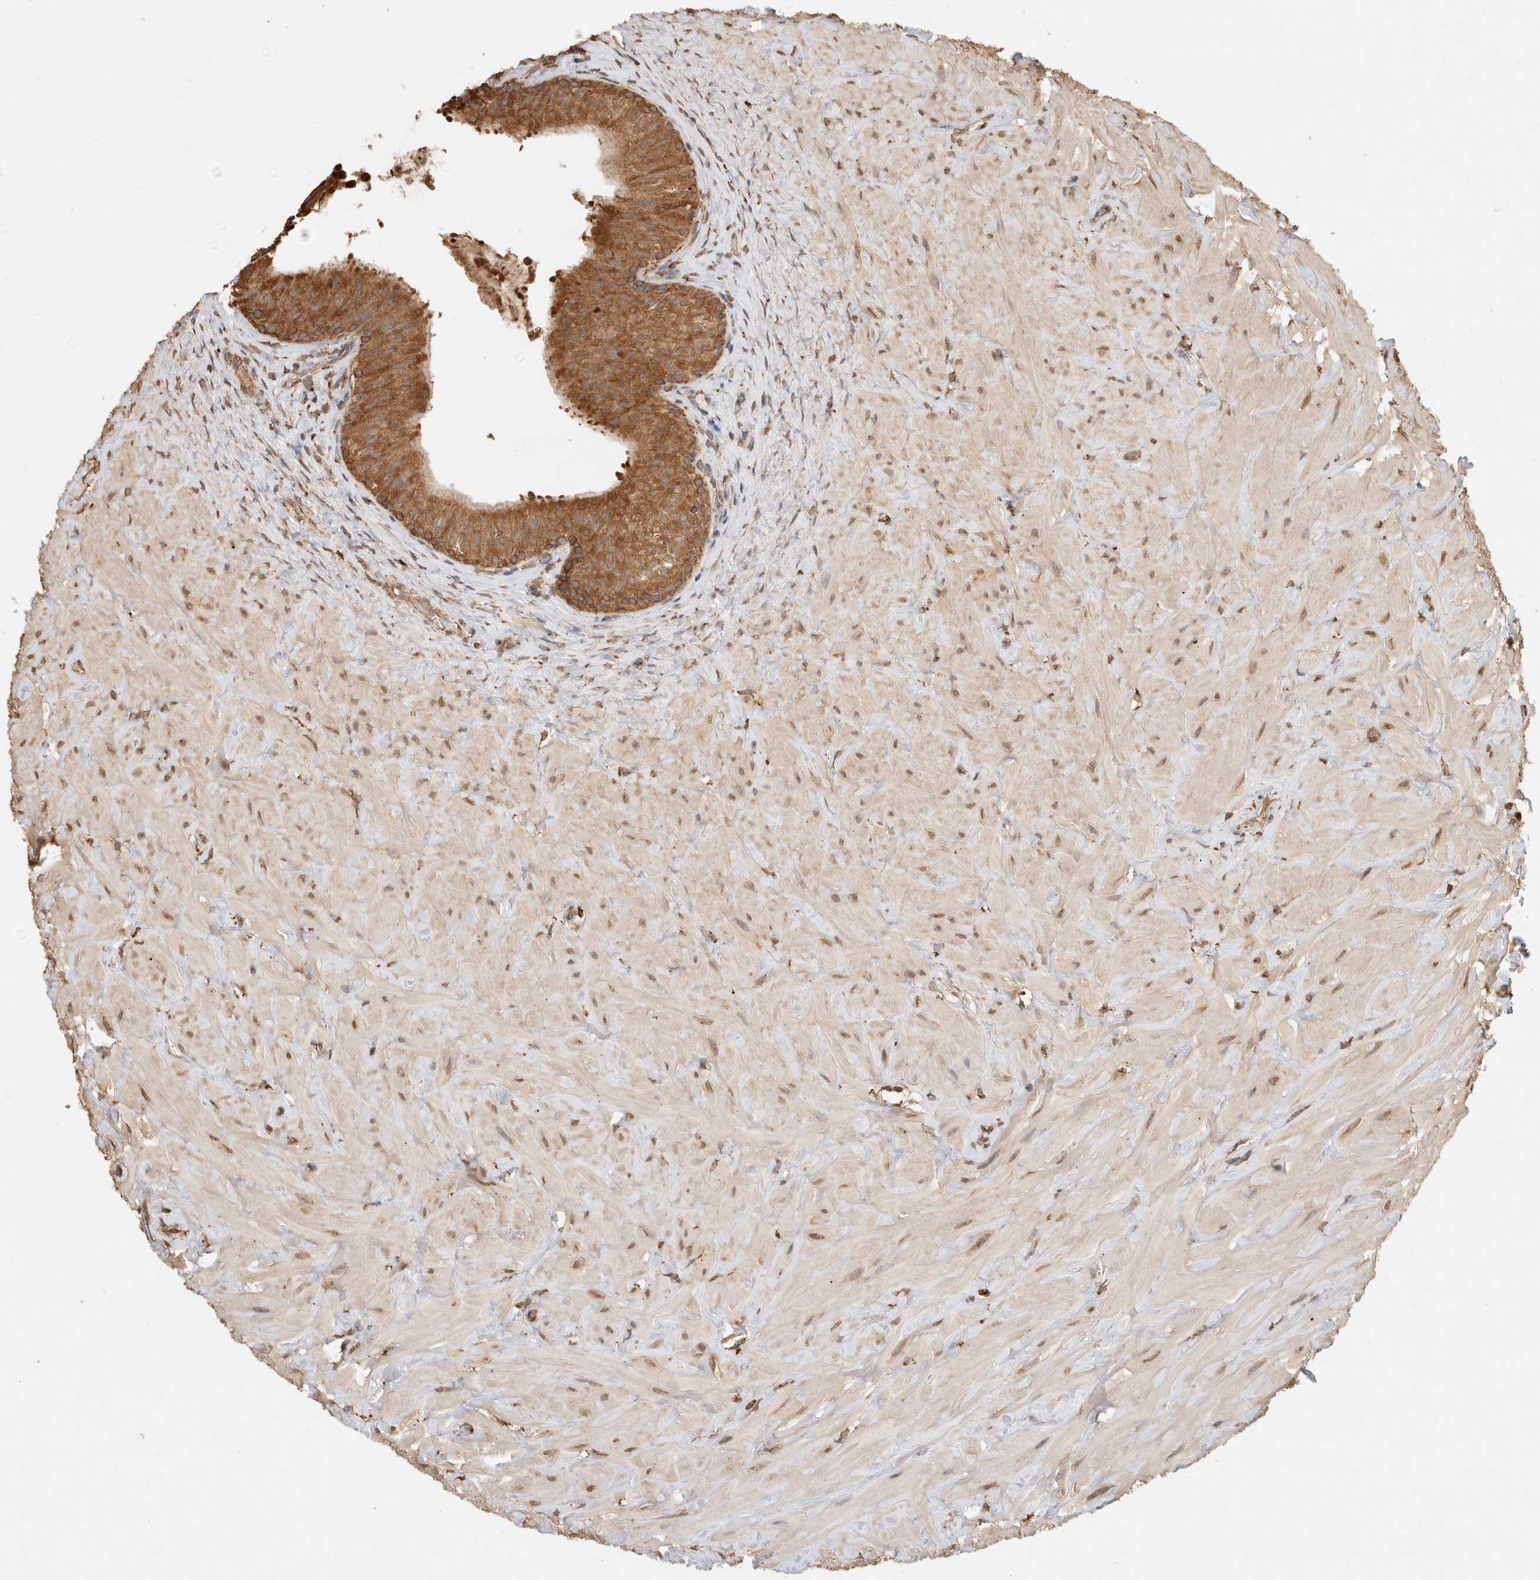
{"staining": {"intensity": "moderate", "quantity": ">75%", "location": "cytoplasmic/membranous"}, "tissue": "epididymis", "cell_type": "Glandular cells", "image_type": "normal", "snomed": [{"axis": "morphology", "description": "Normal tissue, NOS"}, {"axis": "topography", "description": "Soft tissue"}, {"axis": "topography", "description": "Epididymis"}], "caption": "Glandular cells reveal moderate cytoplasmic/membranous staining in about >75% of cells in normal epididymis.", "gene": "ERAP1", "patient": {"sex": "male", "age": 26}}